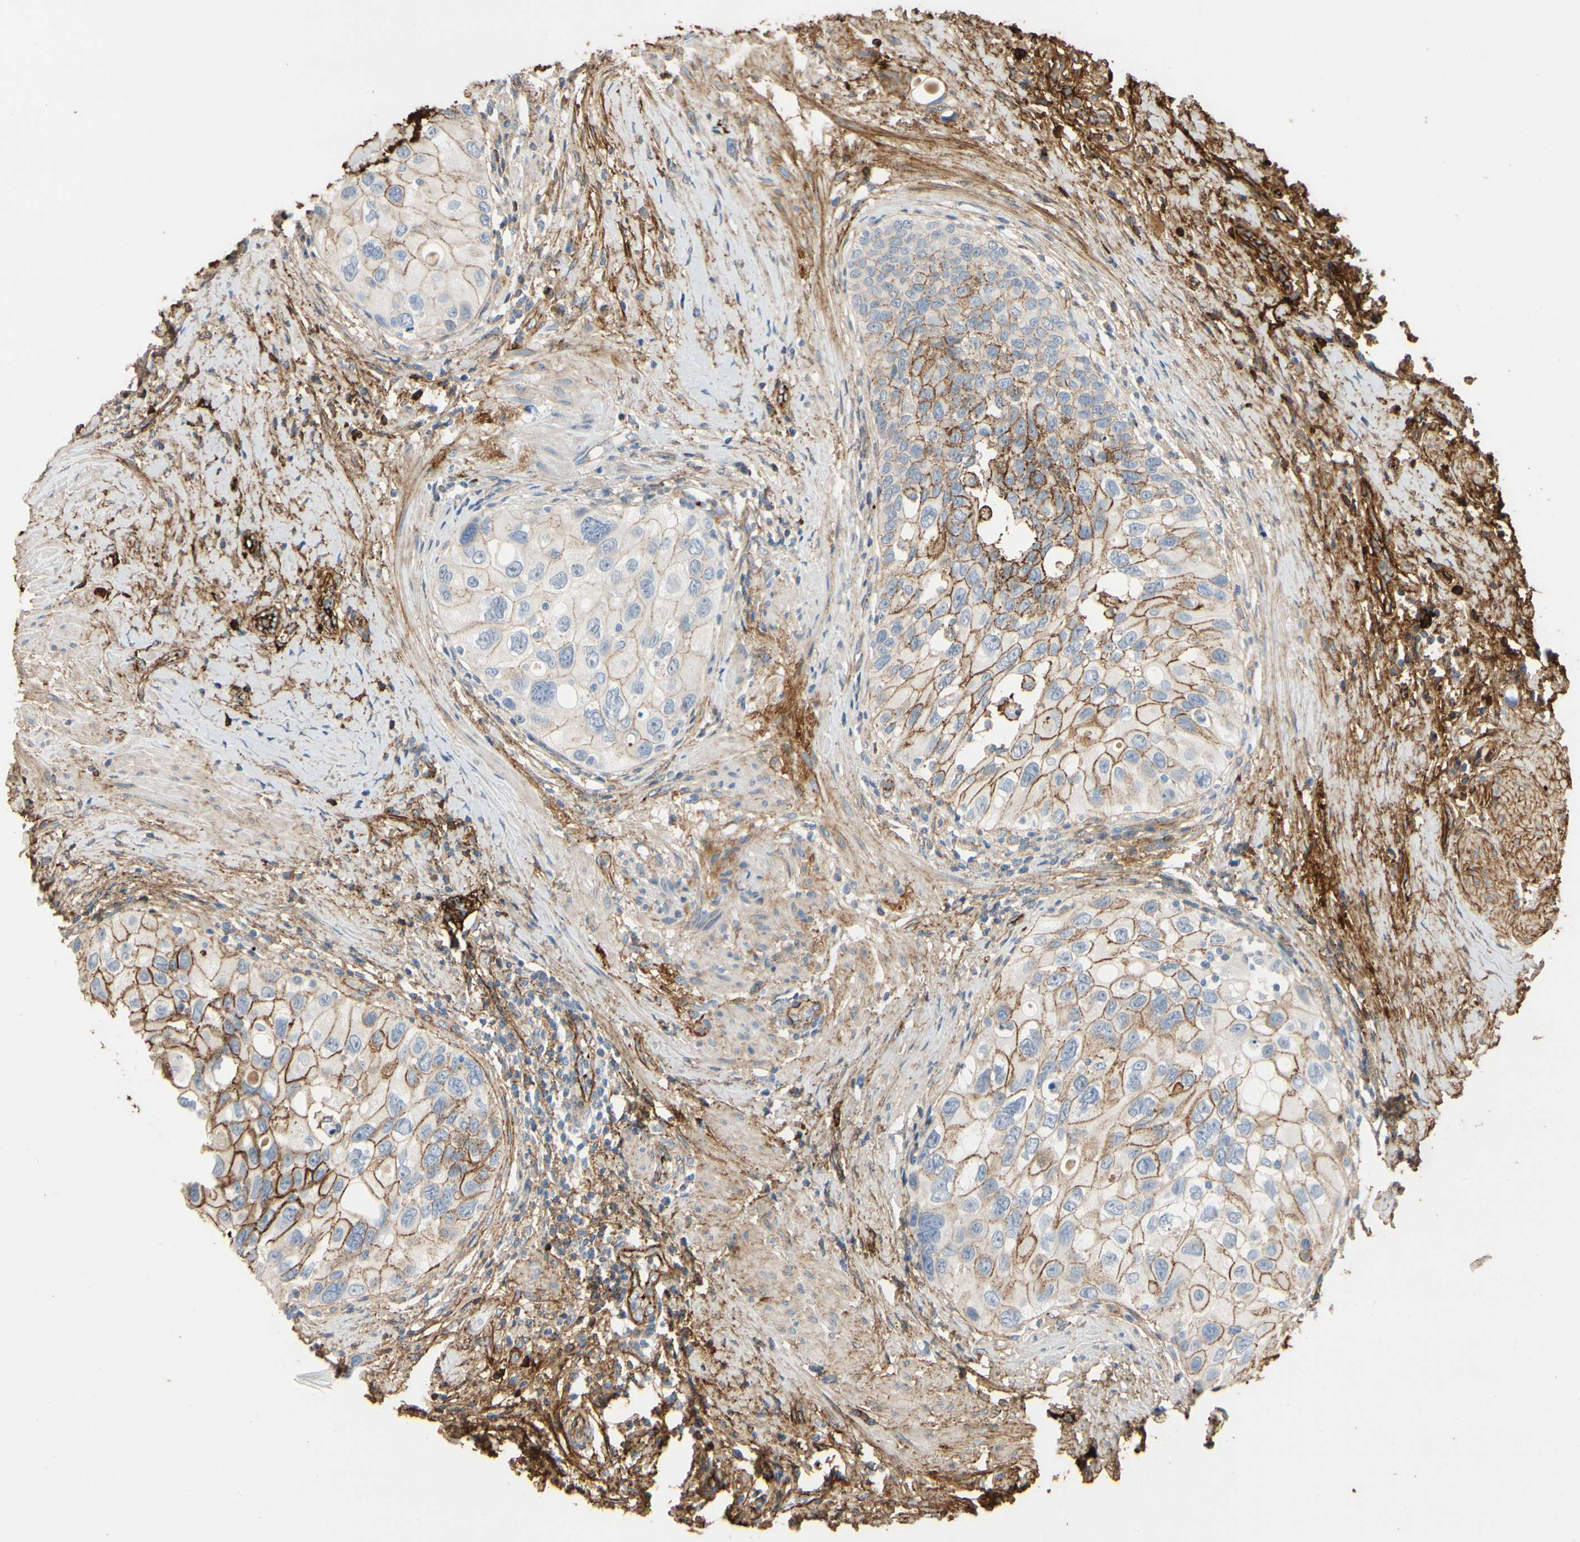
{"staining": {"intensity": "moderate", "quantity": ">75%", "location": "cytoplasmic/membranous"}, "tissue": "urothelial cancer", "cell_type": "Tumor cells", "image_type": "cancer", "snomed": [{"axis": "morphology", "description": "Urothelial carcinoma, High grade"}, {"axis": "topography", "description": "Urinary bladder"}], "caption": "Immunohistochemical staining of human urothelial carcinoma (high-grade) shows moderate cytoplasmic/membranous protein expression in about >75% of tumor cells.", "gene": "FGB", "patient": {"sex": "female", "age": 56}}